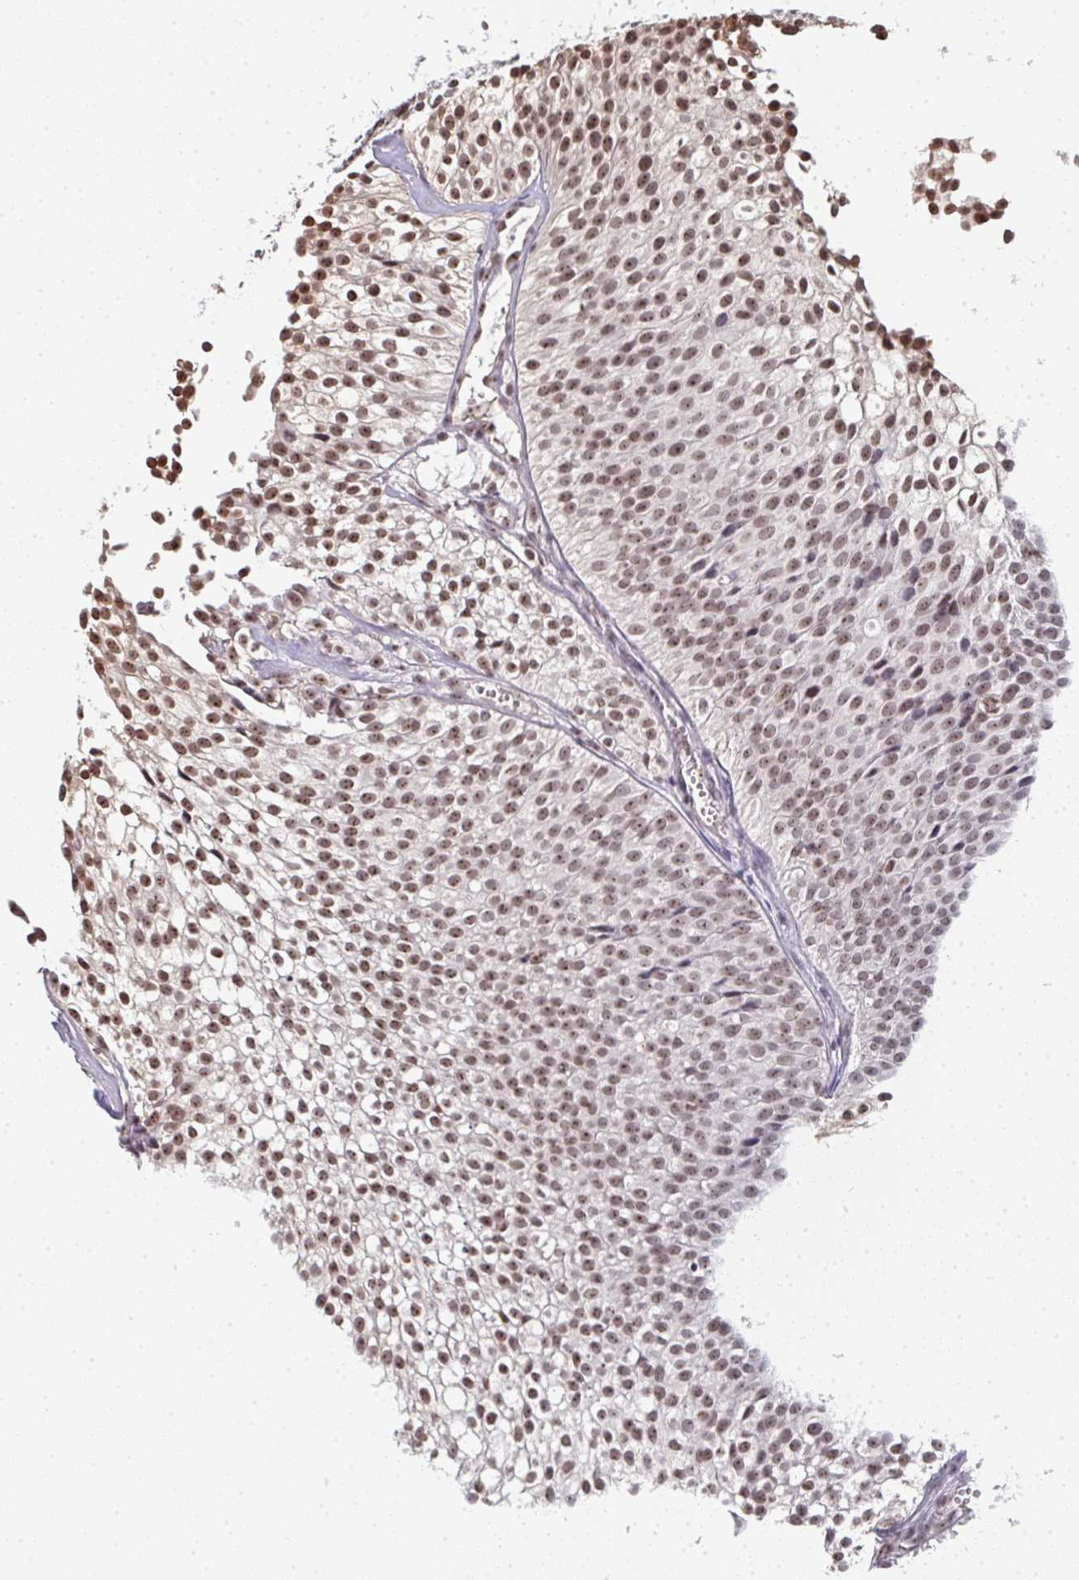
{"staining": {"intensity": "moderate", "quantity": ">75%", "location": "nuclear"}, "tissue": "urothelial cancer", "cell_type": "Tumor cells", "image_type": "cancer", "snomed": [{"axis": "morphology", "description": "Urothelial carcinoma, Low grade"}, {"axis": "topography", "description": "Urinary bladder"}], "caption": "A histopathology image of urothelial cancer stained for a protein reveals moderate nuclear brown staining in tumor cells.", "gene": "DKC1", "patient": {"sex": "male", "age": 91}}